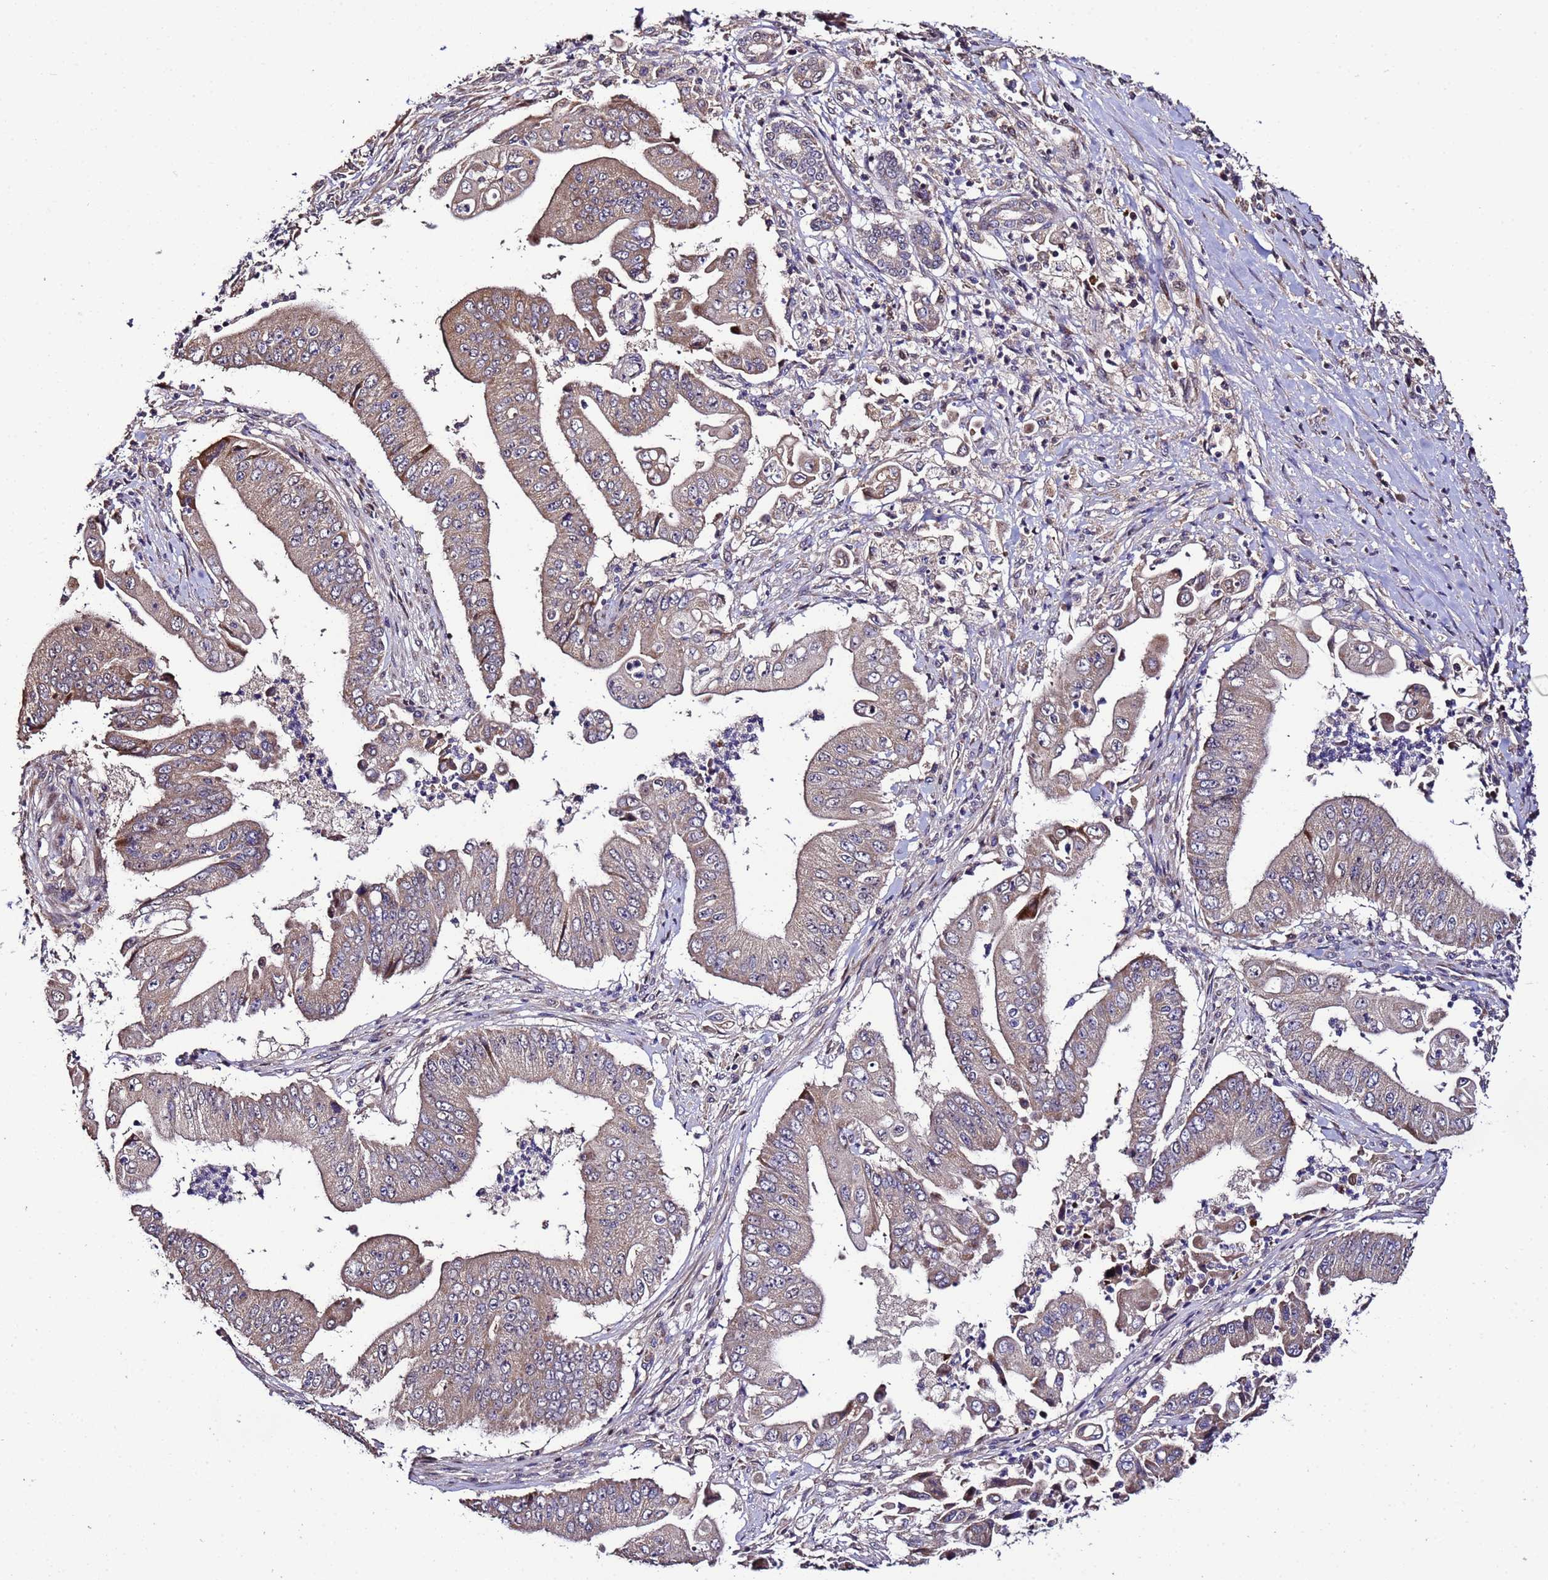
{"staining": {"intensity": "weak", "quantity": ">75%", "location": "cytoplasmic/membranous"}, "tissue": "pancreatic cancer", "cell_type": "Tumor cells", "image_type": "cancer", "snomed": [{"axis": "morphology", "description": "Adenocarcinoma, NOS"}, {"axis": "topography", "description": "Pancreas"}], "caption": "Adenocarcinoma (pancreatic) stained for a protein (brown) displays weak cytoplasmic/membranous positive positivity in approximately >75% of tumor cells.", "gene": "WNK4", "patient": {"sex": "female", "age": 77}}